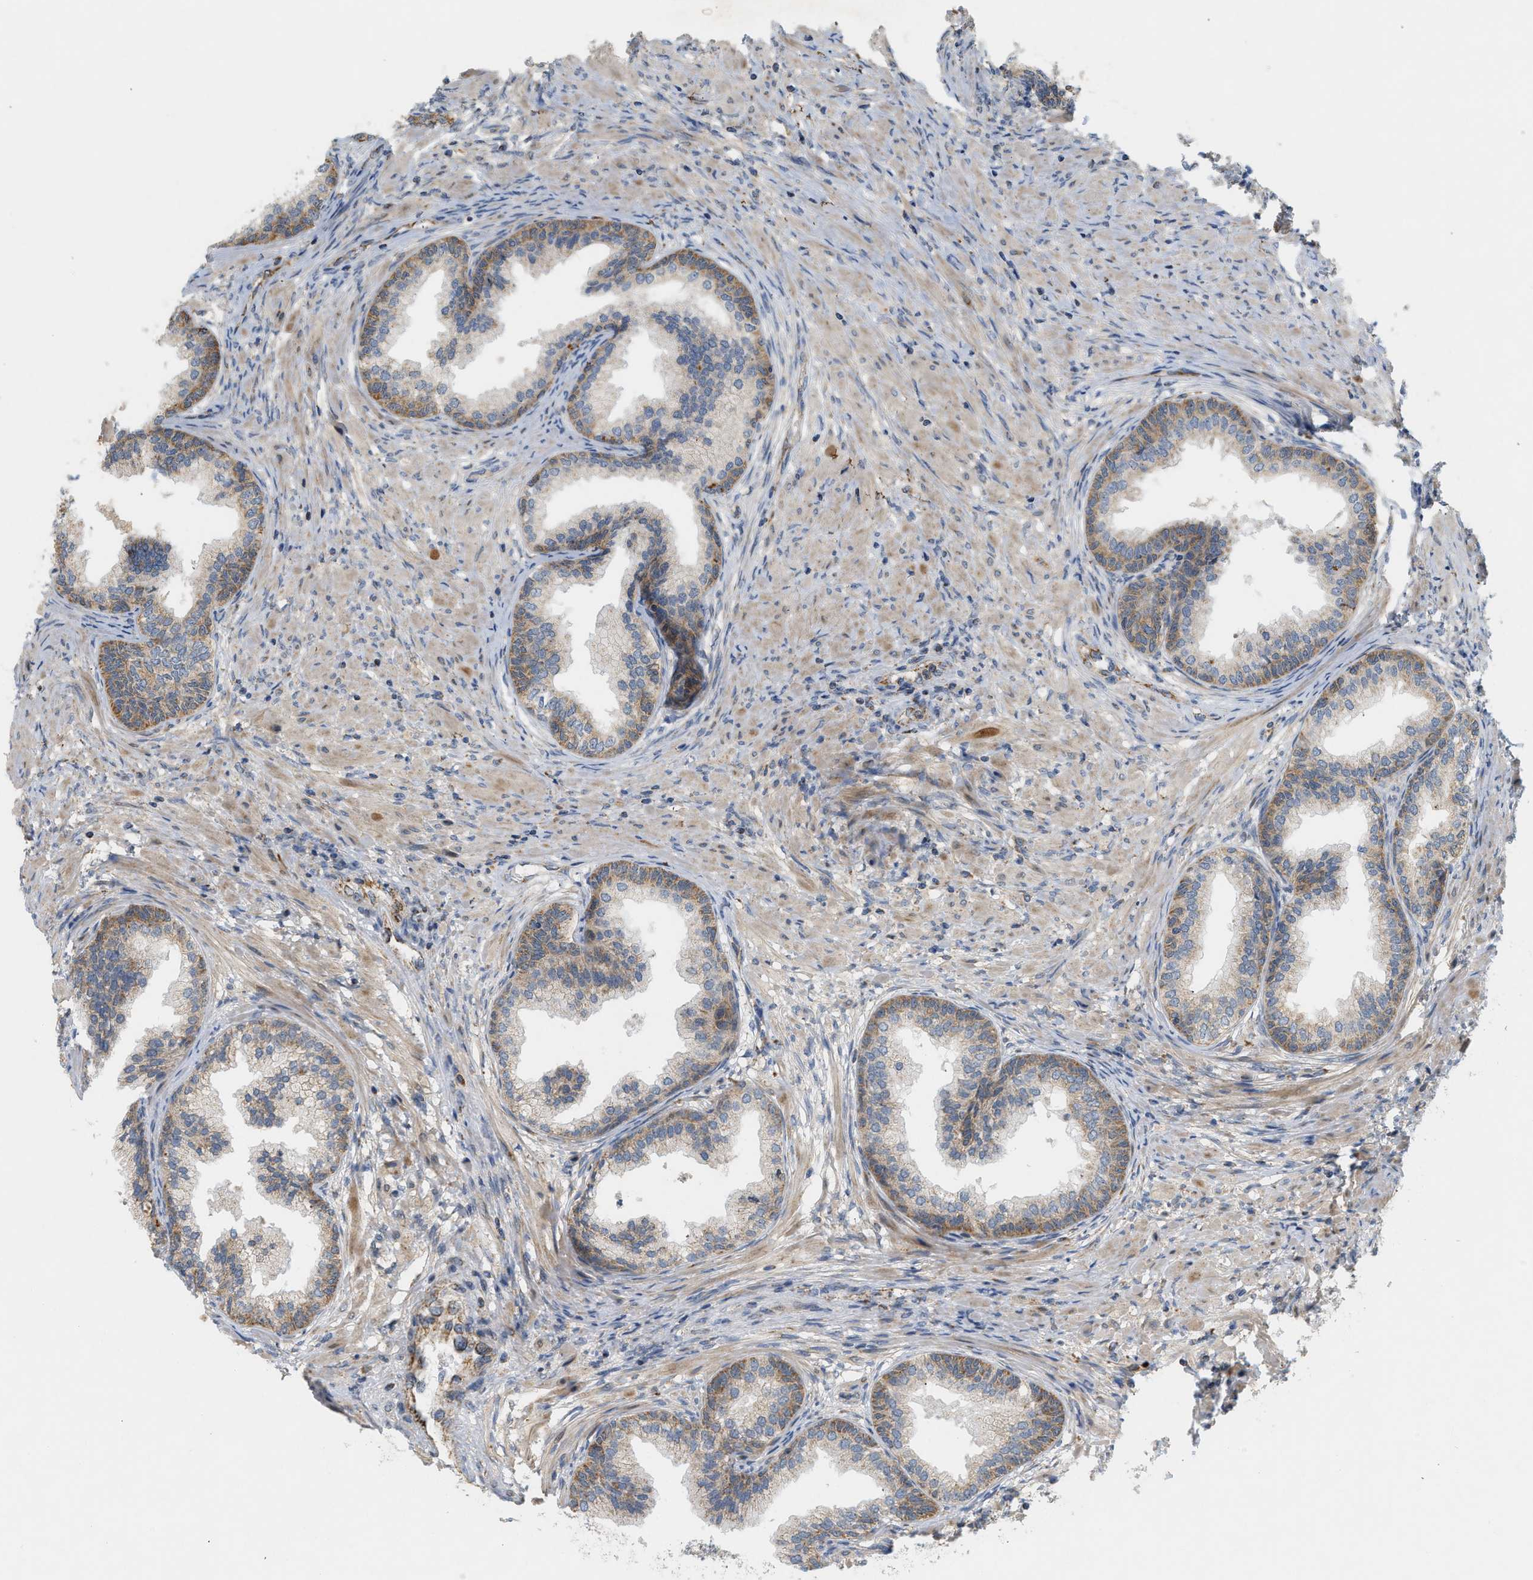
{"staining": {"intensity": "weak", "quantity": "25%-75%", "location": "cytoplasmic/membranous"}, "tissue": "prostate", "cell_type": "Glandular cells", "image_type": "normal", "snomed": [{"axis": "morphology", "description": "Normal tissue, NOS"}, {"axis": "topography", "description": "Prostate"}], "caption": "A brown stain highlights weak cytoplasmic/membranous positivity of a protein in glandular cells of unremarkable human prostate. The staining was performed using DAB (3,3'-diaminobenzidine), with brown indicating positive protein expression. Nuclei are stained blue with hematoxylin.", "gene": "MCU", "patient": {"sex": "male", "age": 76}}